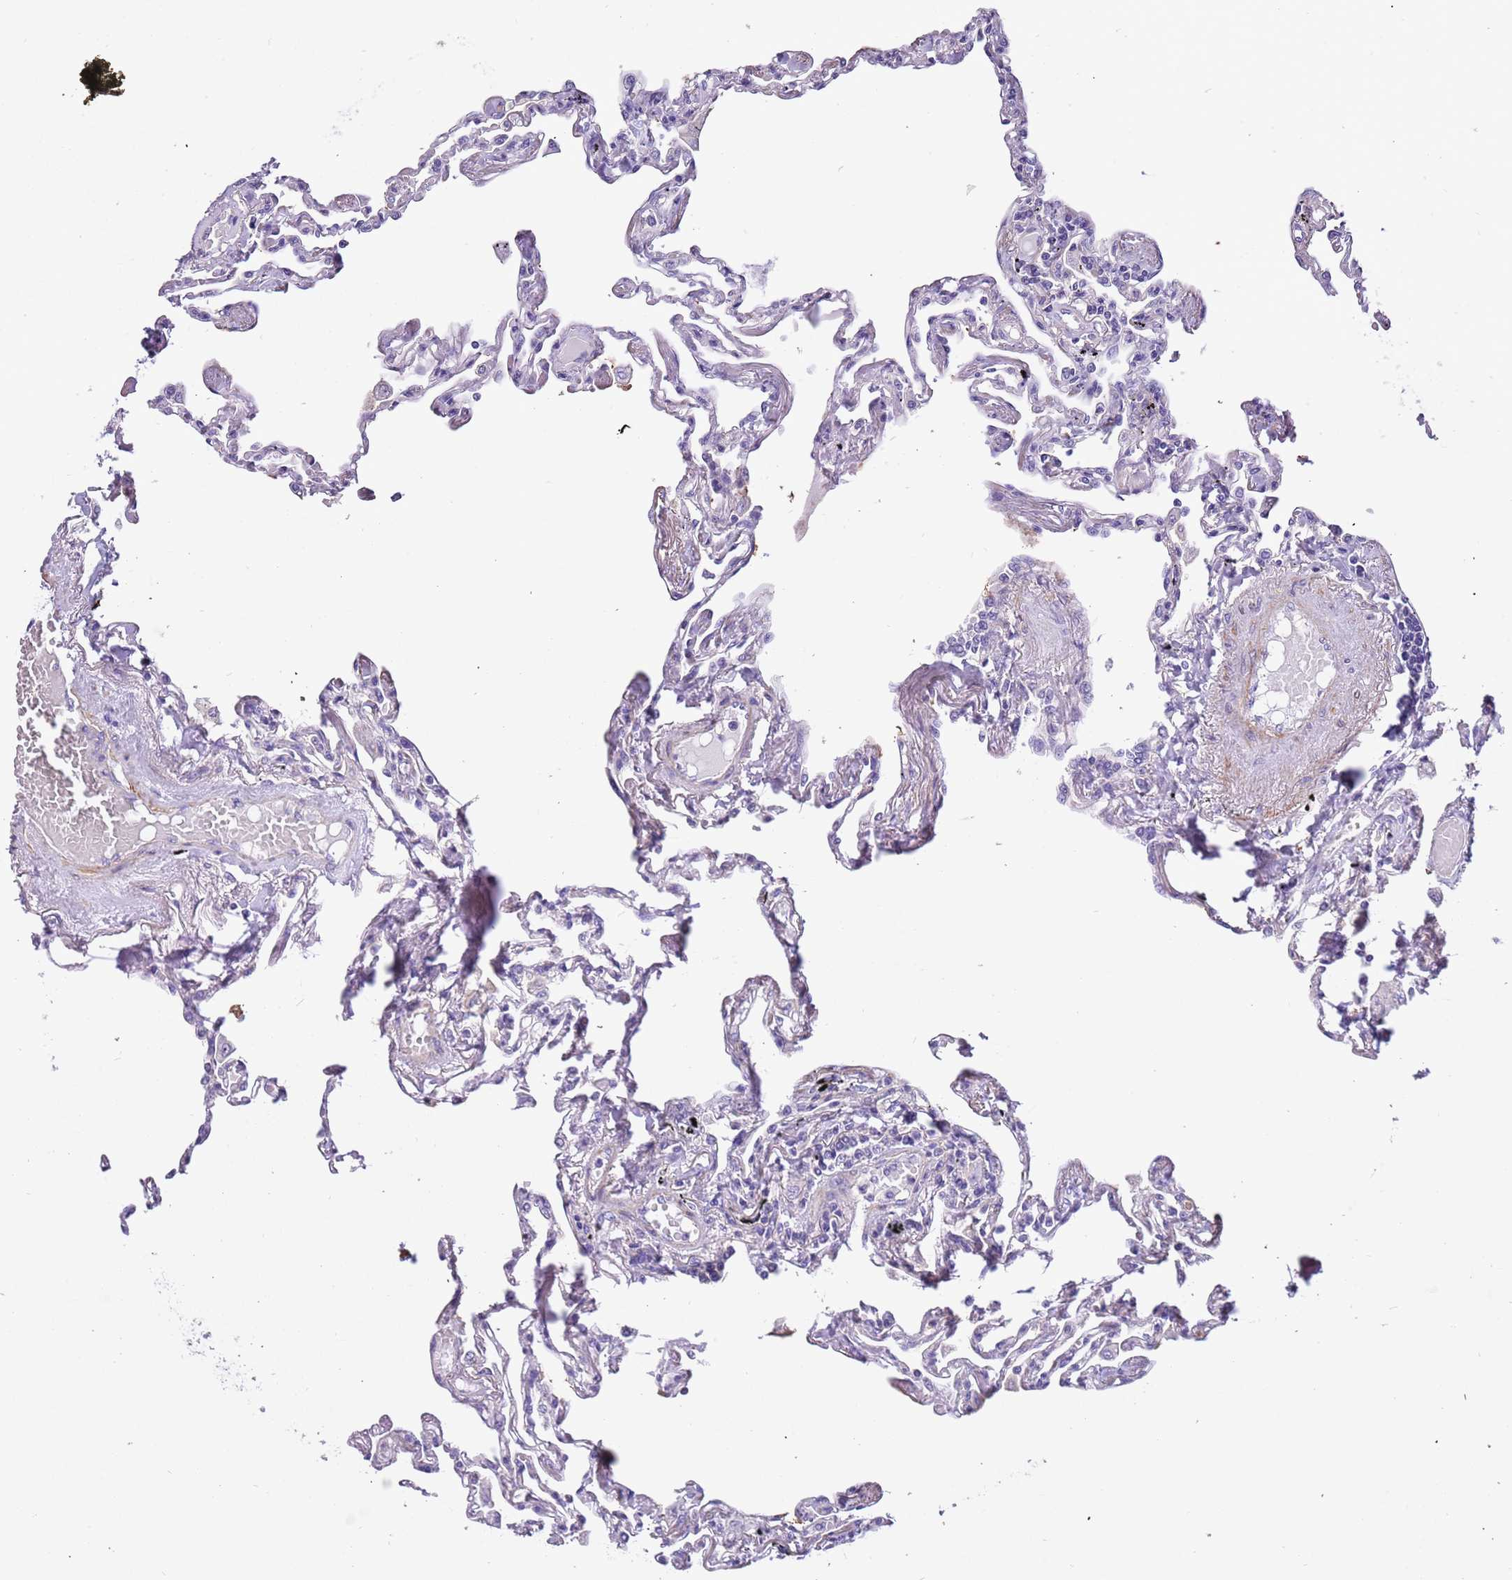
{"staining": {"intensity": "negative", "quantity": "none", "location": "none"}, "tissue": "lung", "cell_type": "Alveolar cells", "image_type": "normal", "snomed": [{"axis": "morphology", "description": "Normal tissue, NOS"}, {"axis": "topography", "description": "Lung"}], "caption": "DAB immunohistochemical staining of normal human lung displays no significant expression in alveolar cells. (DAB (3,3'-diaminobenzidine) IHC, high magnification).", "gene": "PCGF2", "patient": {"sex": "female", "age": 67}}